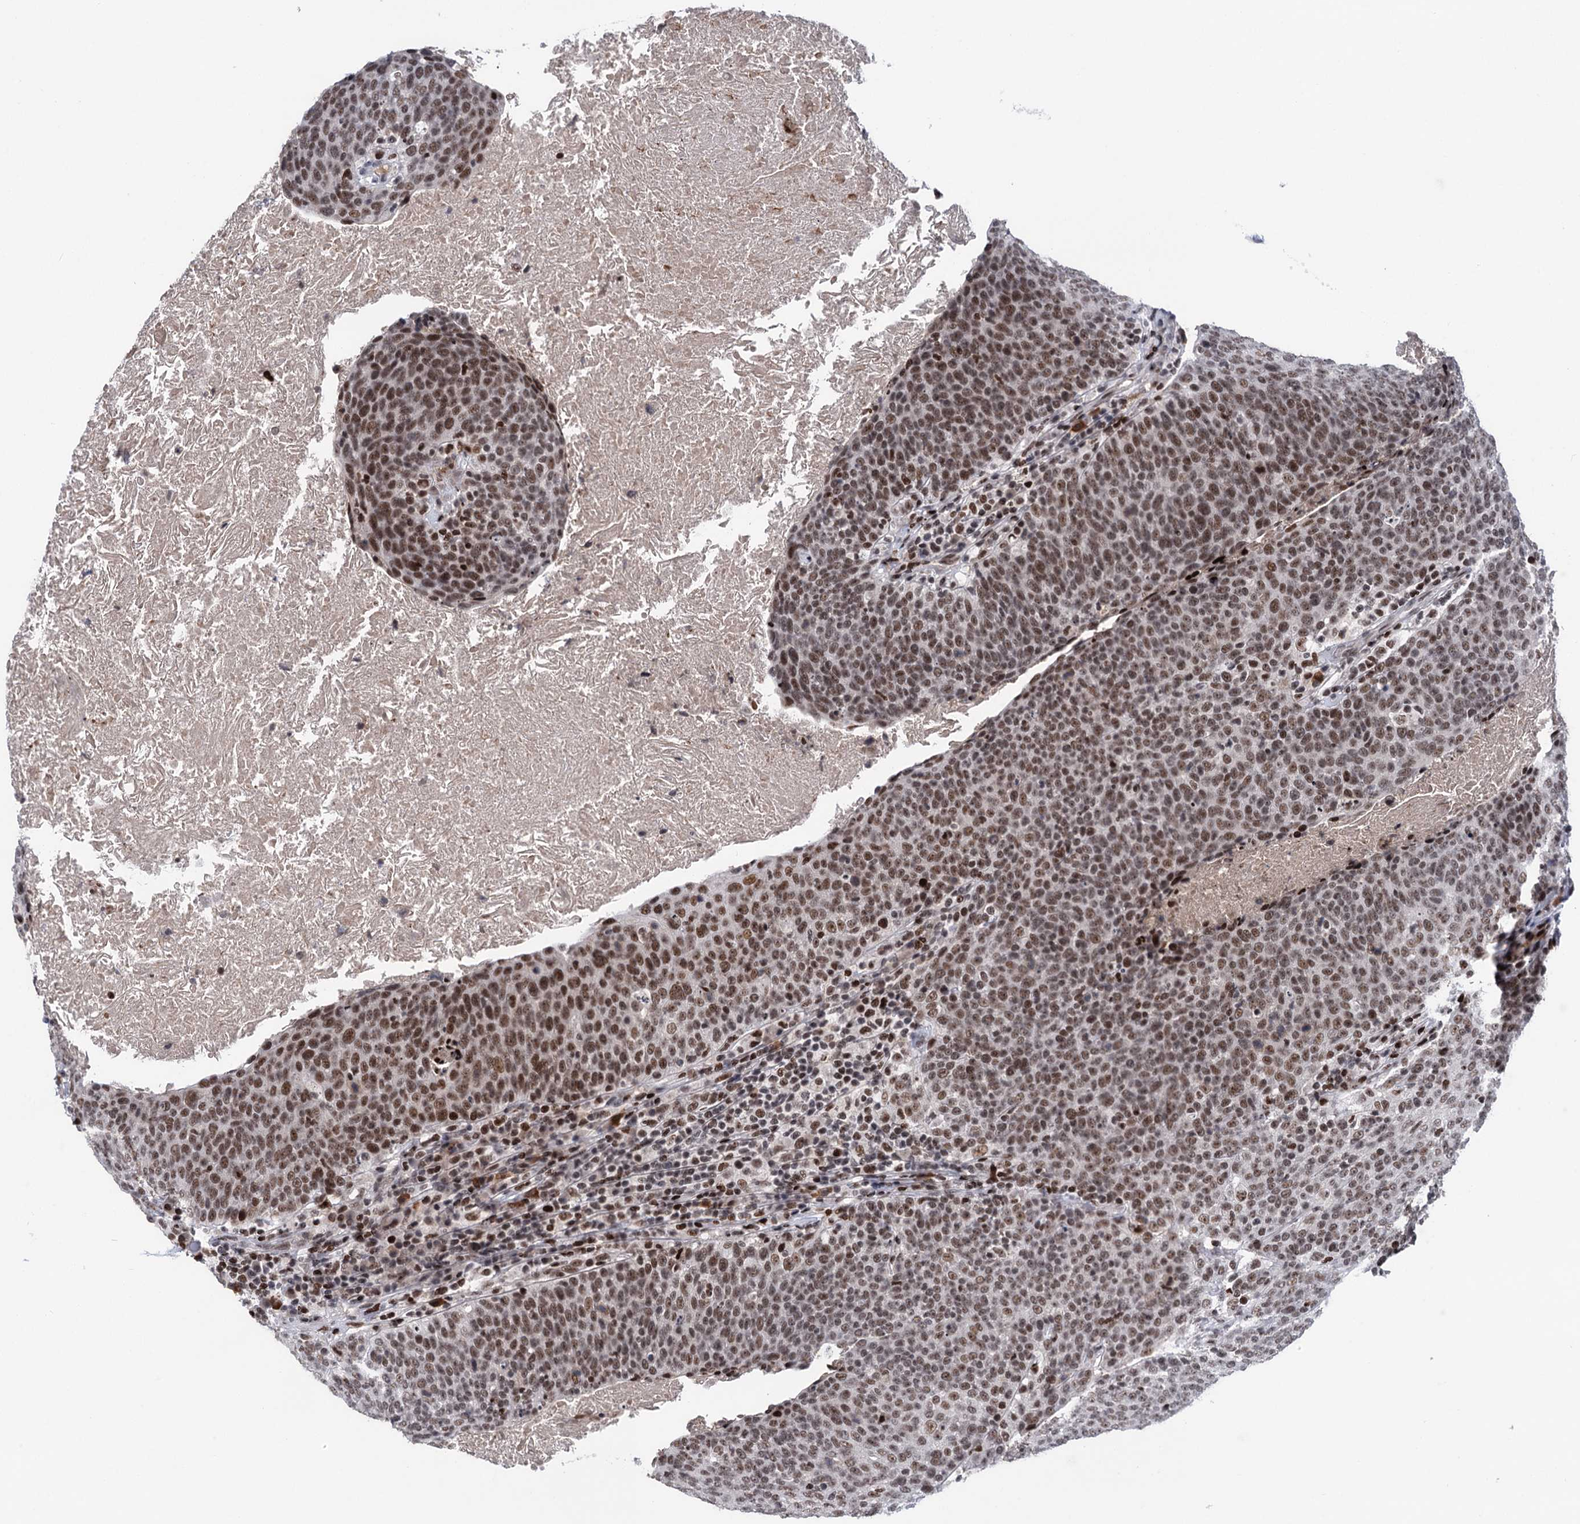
{"staining": {"intensity": "moderate", "quantity": ">75%", "location": "nuclear"}, "tissue": "head and neck cancer", "cell_type": "Tumor cells", "image_type": "cancer", "snomed": [{"axis": "morphology", "description": "Squamous cell carcinoma, NOS"}, {"axis": "morphology", "description": "Squamous cell carcinoma, metastatic, NOS"}, {"axis": "topography", "description": "Lymph node"}, {"axis": "topography", "description": "Head-Neck"}], "caption": "Immunohistochemistry (IHC) of human head and neck squamous cell carcinoma demonstrates medium levels of moderate nuclear positivity in approximately >75% of tumor cells.", "gene": "ZCCHC10", "patient": {"sex": "male", "age": 62}}